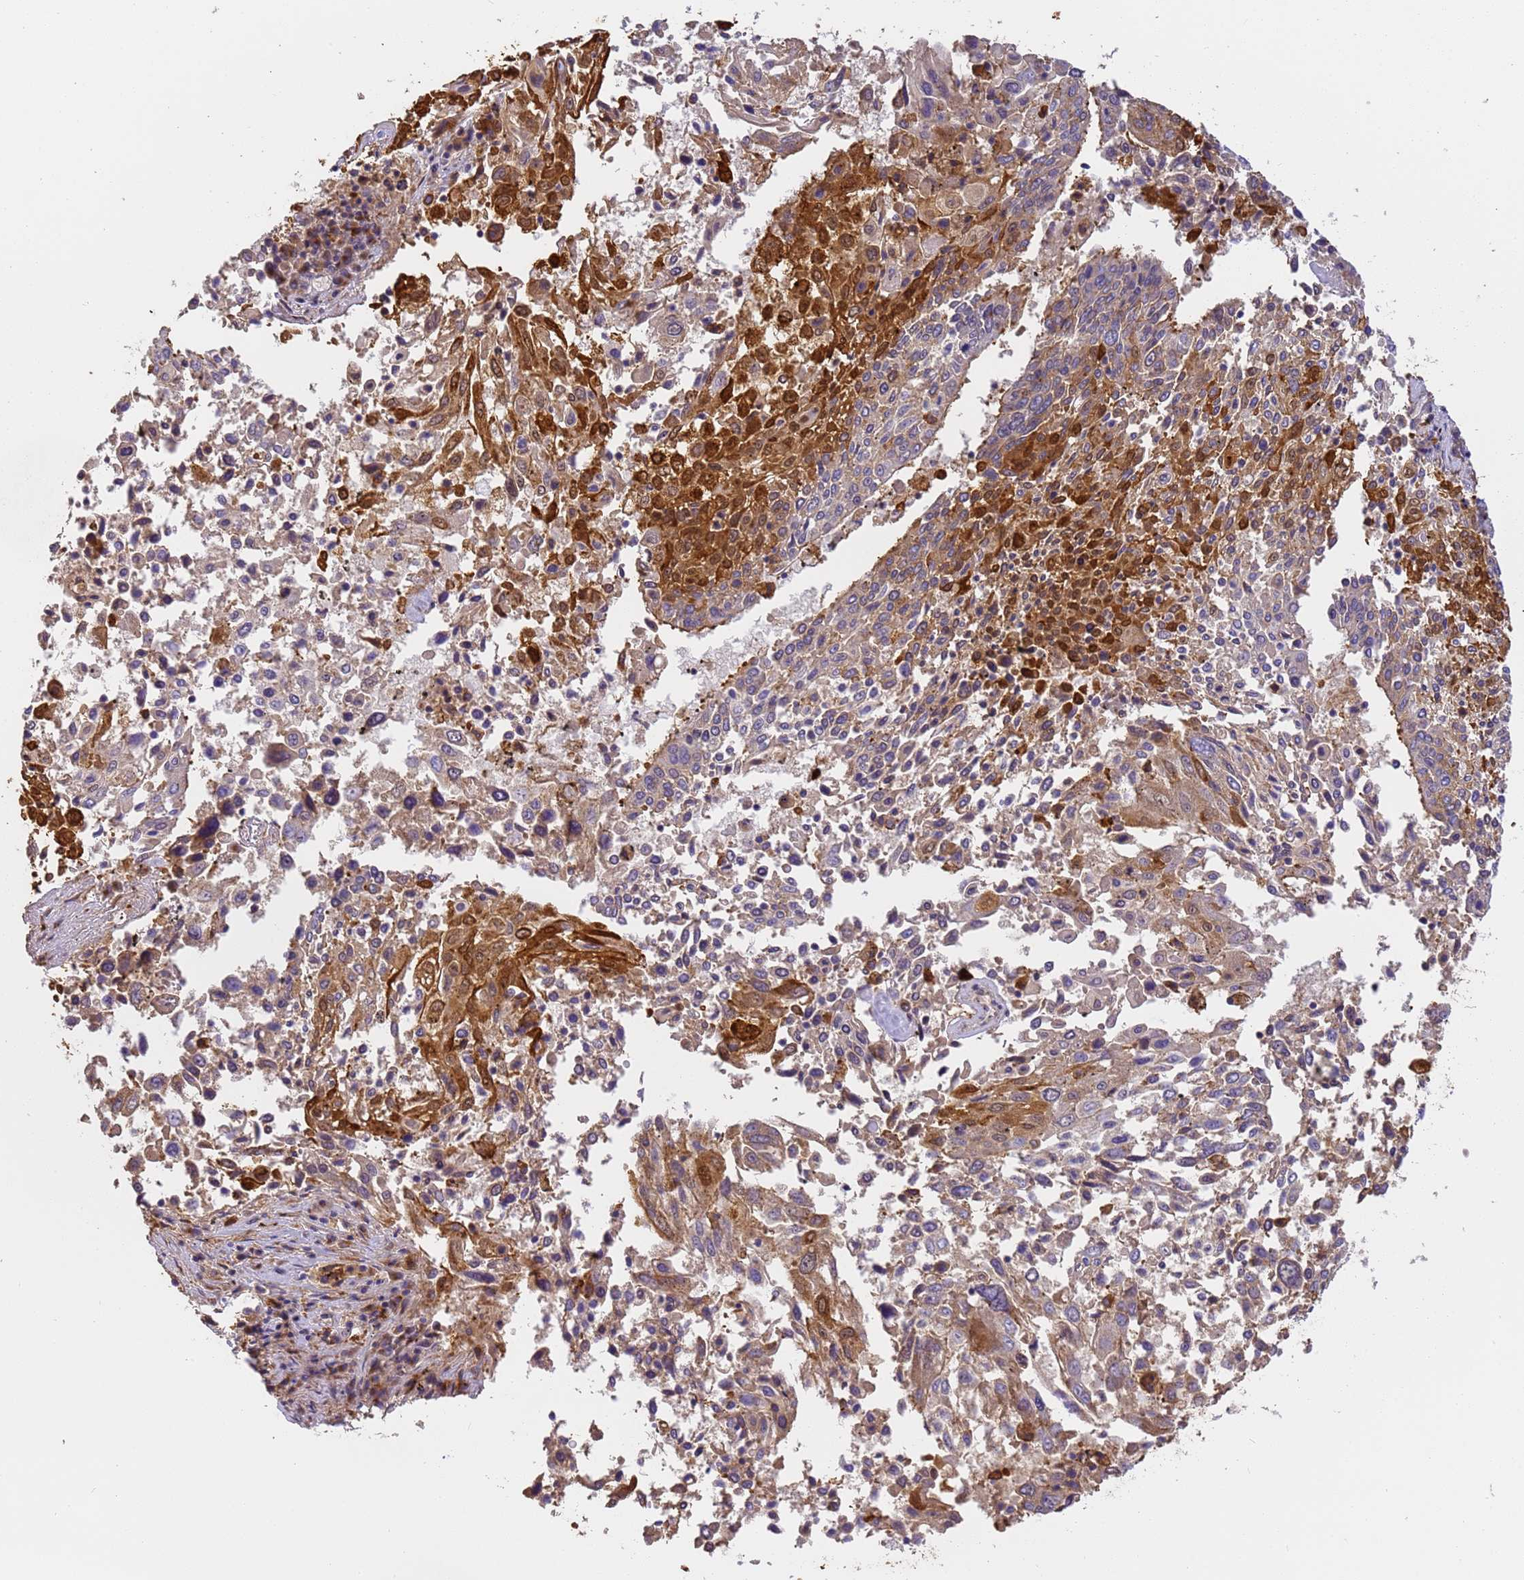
{"staining": {"intensity": "strong", "quantity": "25%-75%", "location": "cytoplasmic/membranous"}, "tissue": "lung cancer", "cell_type": "Tumor cells", "image_type": "cancer", "snomed": [{"axis": "morphology", "description": "Squamous cell carcinoma, NOS"}, {"axis": "topography", "description": "Lung"}], "caption": "Immunohistochemical staining of squamous cell carcinoma (lung) demonstrates high levels of strong cytoplasmic/membranous positivity in about 25%-75% of tumor cells.", "gene": "M6PR", "patient": {"sex": "male", "age": 65}}